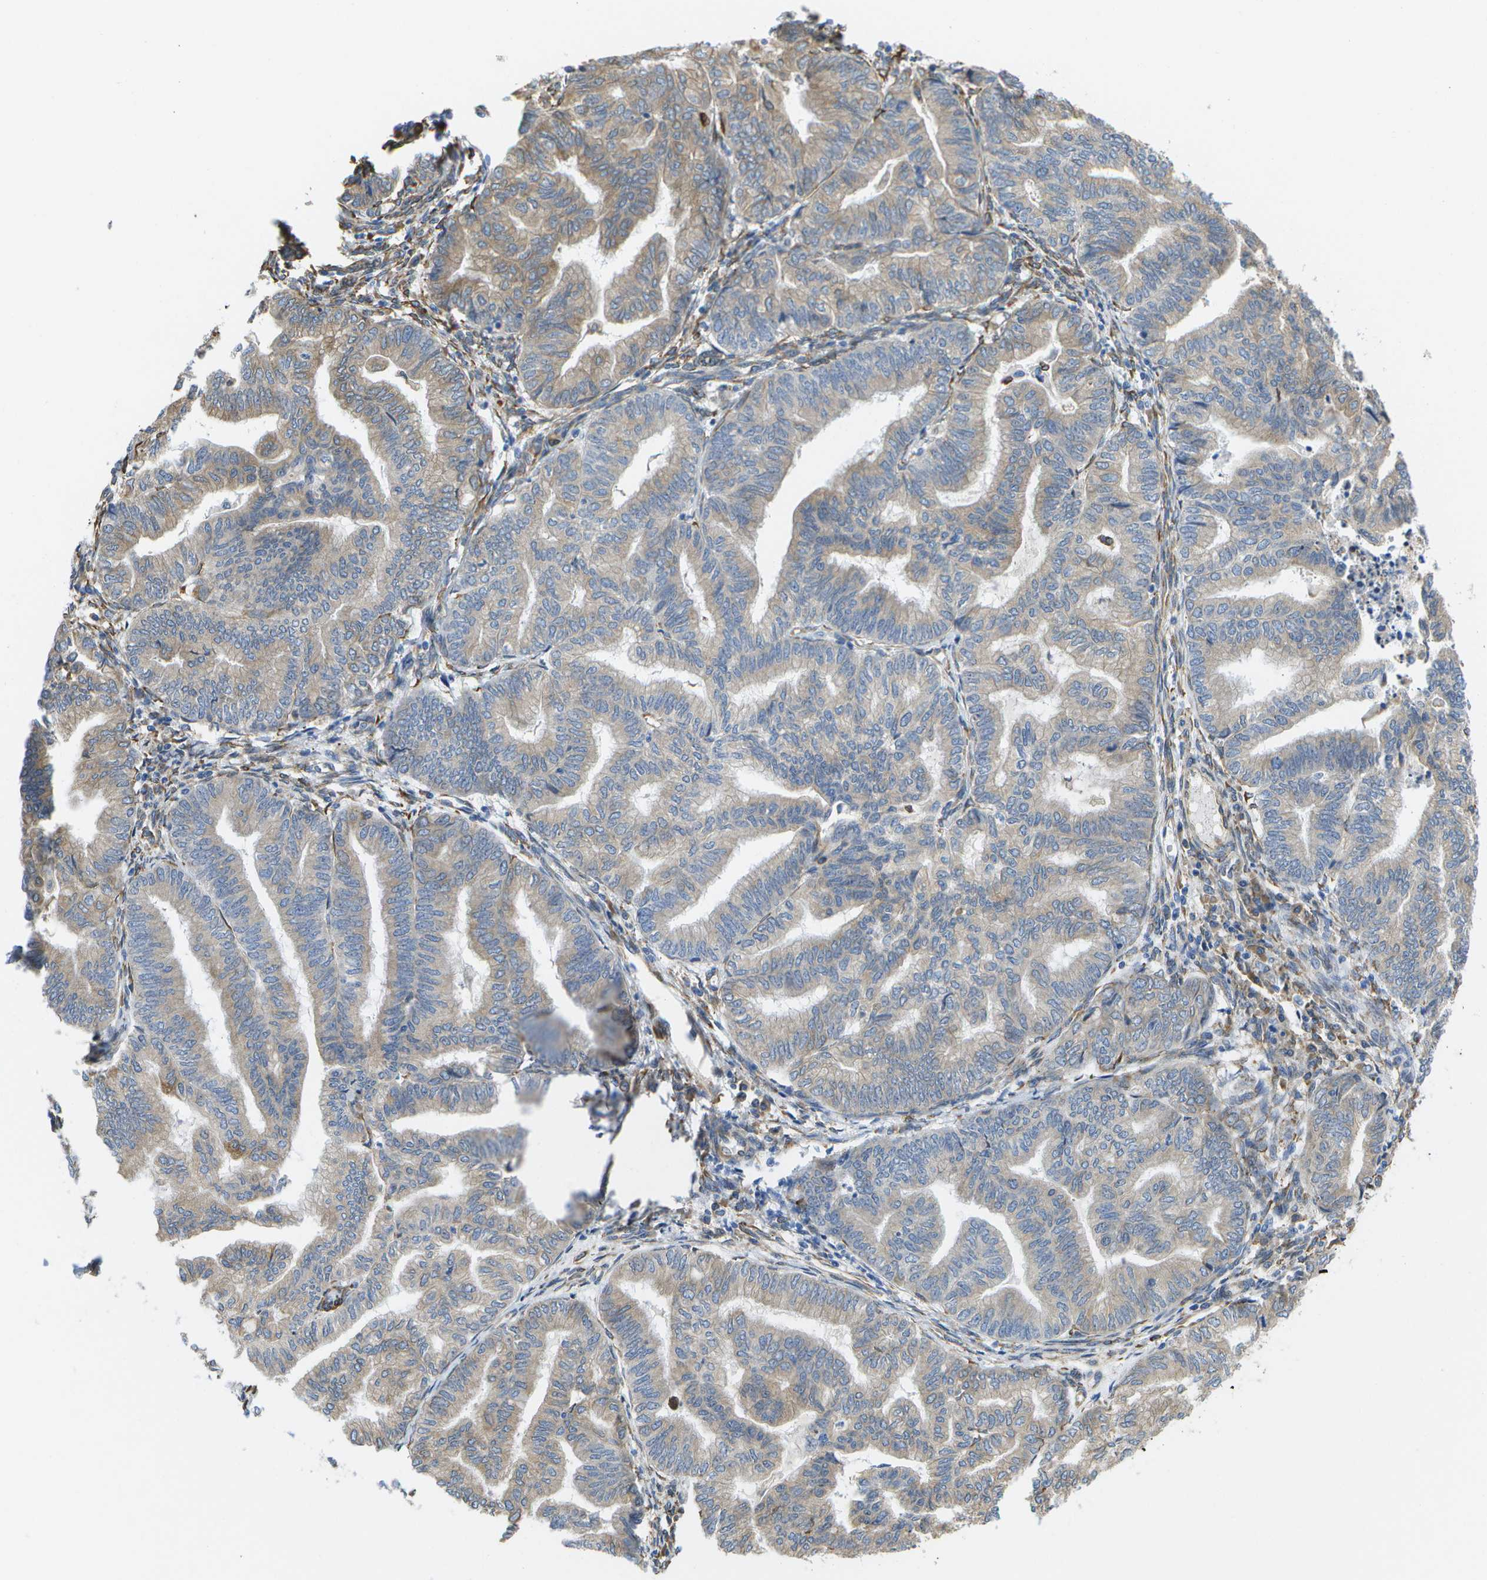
{"staining": {"intensity": "moderate", "quantity": "25%-75%", "location": "cytoplasmic/membranous"}, "tissue": "endometrial cancer", "cell_type": "Tumor cells", "image_type": "cancer", "snomed": [{"axis": "morphology", "description": "Adenocarcinoma, NOS"}, {"axis": "topography", "description": "Endometrium"}], "caption": "Endometrial cancer (adenocarcinoma) stained for a protein (brown) shows moderate cytoplasmic/membranous positive positivity in about 25%-75% of tumor cells.", "gene": "ZDHHC17", "patient": {"sex": "female", "age": 79}}